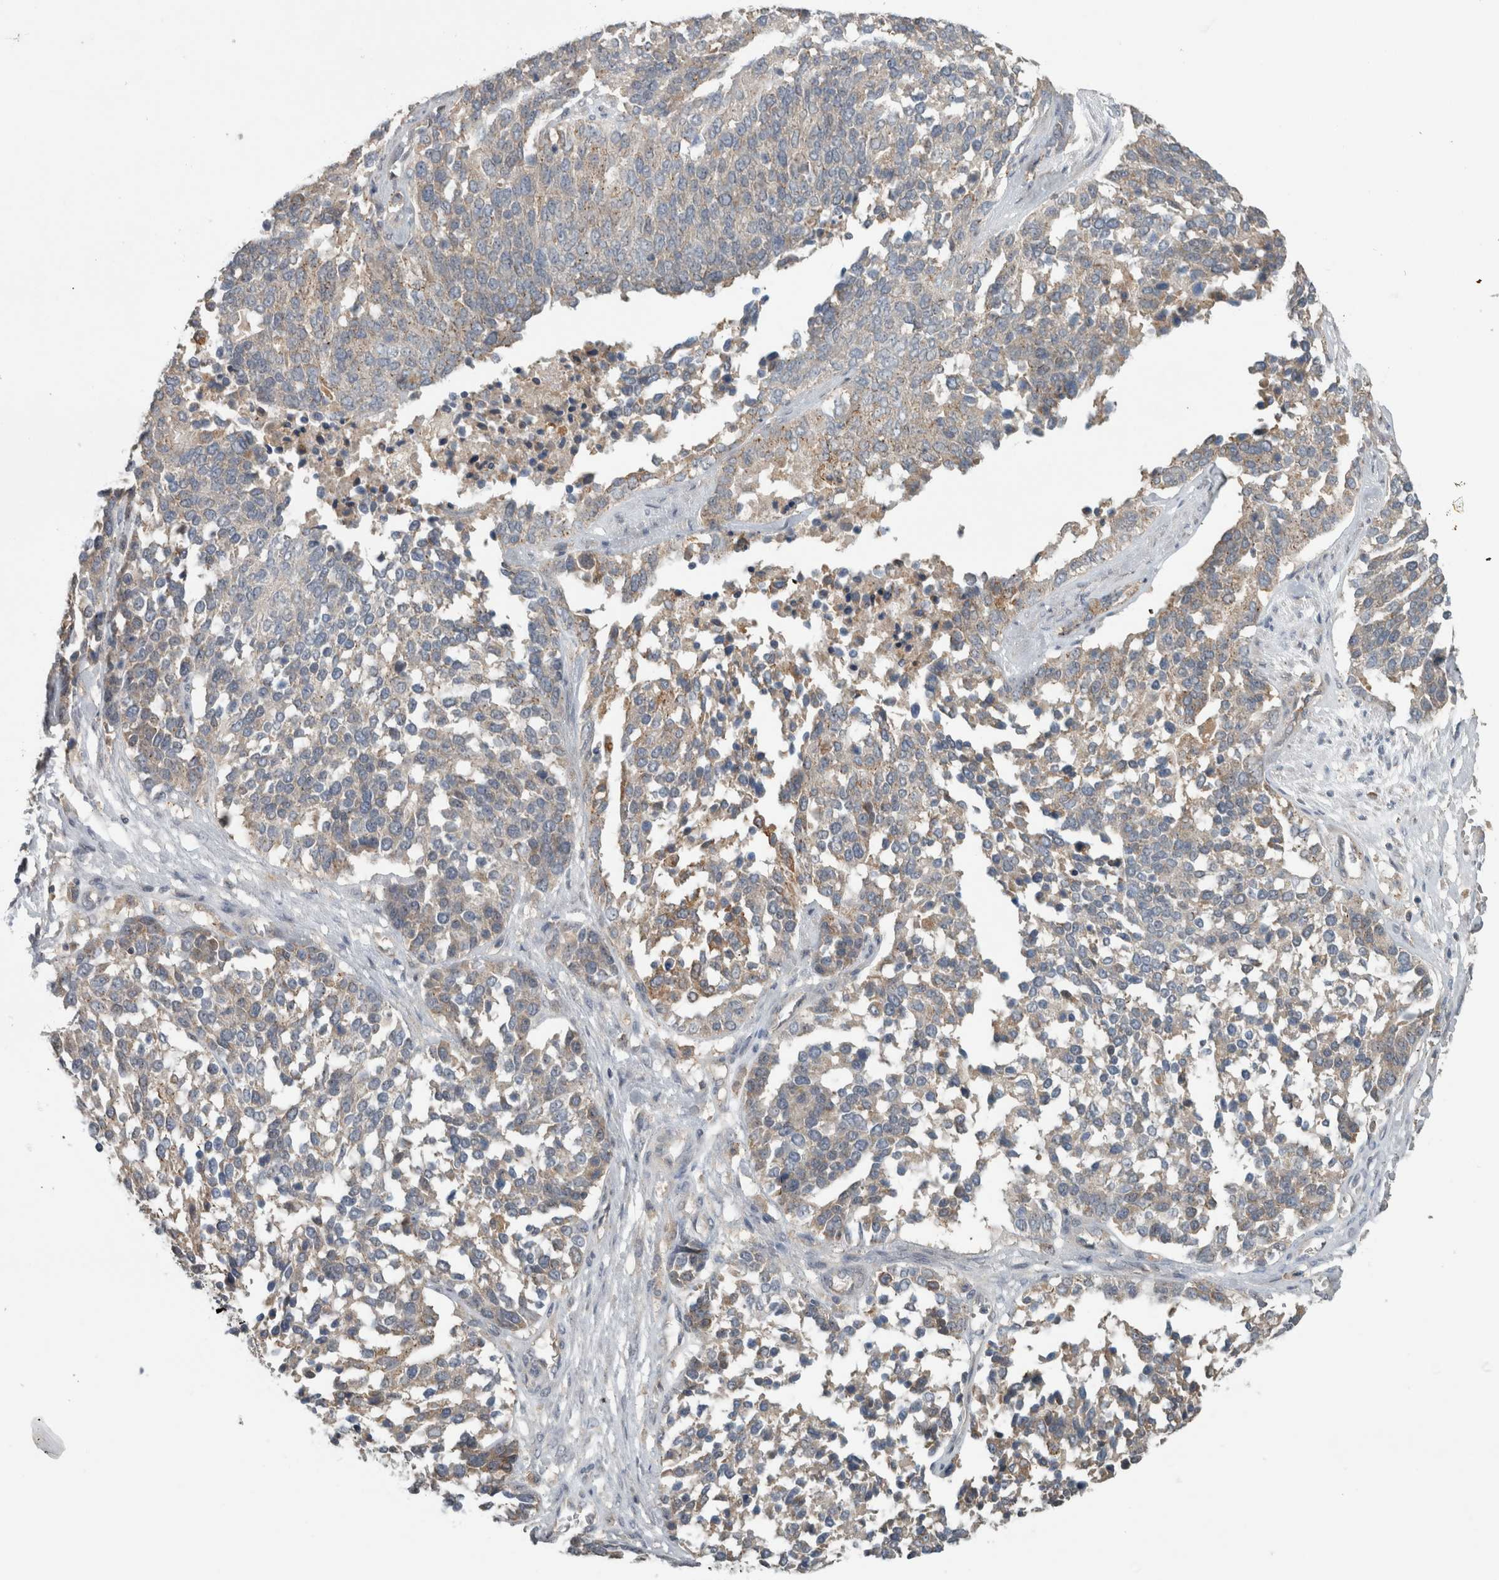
{"staining": {"intensity": "weak", "quantity": "<25%", "location": "cytoplasmic/membranous"}, "tissue": "ovarian cancer", "cell_type": "Tumor cells", "image_type": "cancer", "snomed": [{"axis": "morphology", "description": "Cystadenocarcinoma, serous, NOS"}, {"axis": "topography", "description": "Ovary"}], "caption": "Immunohistochemistry of human ovarian cancer (serous cystadenocarcinoma) exhibits no positivity in tumor cells.", "gene": "TARBP1", "patient": {"sex": "female", "age": 44}}